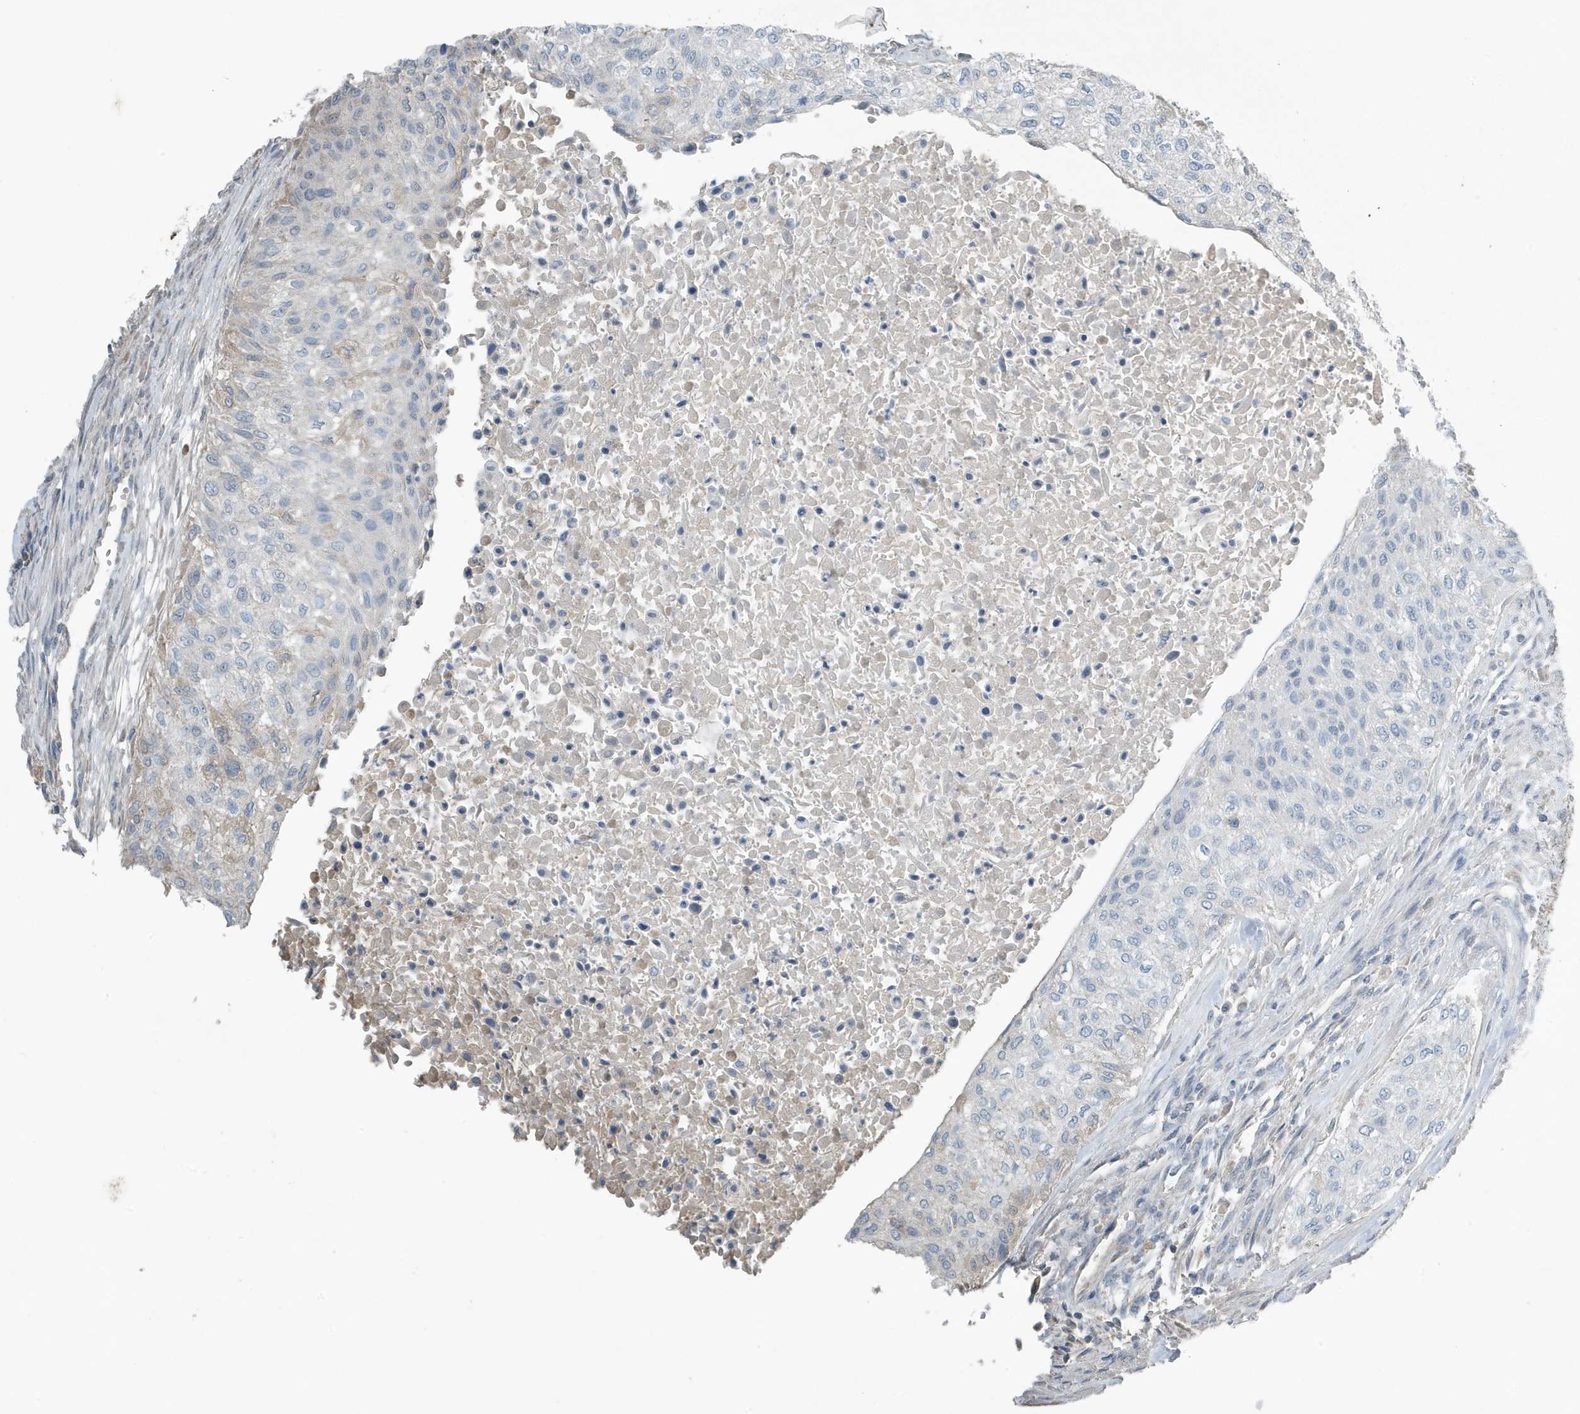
{"staining": {"intensity": "negative", "quantity": "none", "location": "none"}, "tissue": "urothelial cancer", "cell_type": "Tumor cells", "image_type": "cancer", "snomed": [{"axis": "morphology", "description": "Urothelial carcinoma, High grade"}, {"axis": "topography", "description": "Urinary bladder"}], "caption": "IHC histopathology image of human urothelial cancer stained for a protein (brown), which displays no staining in tumor cells.", "gene": "UGT2B4", "patient": {"sex": "male", "age": 35}}